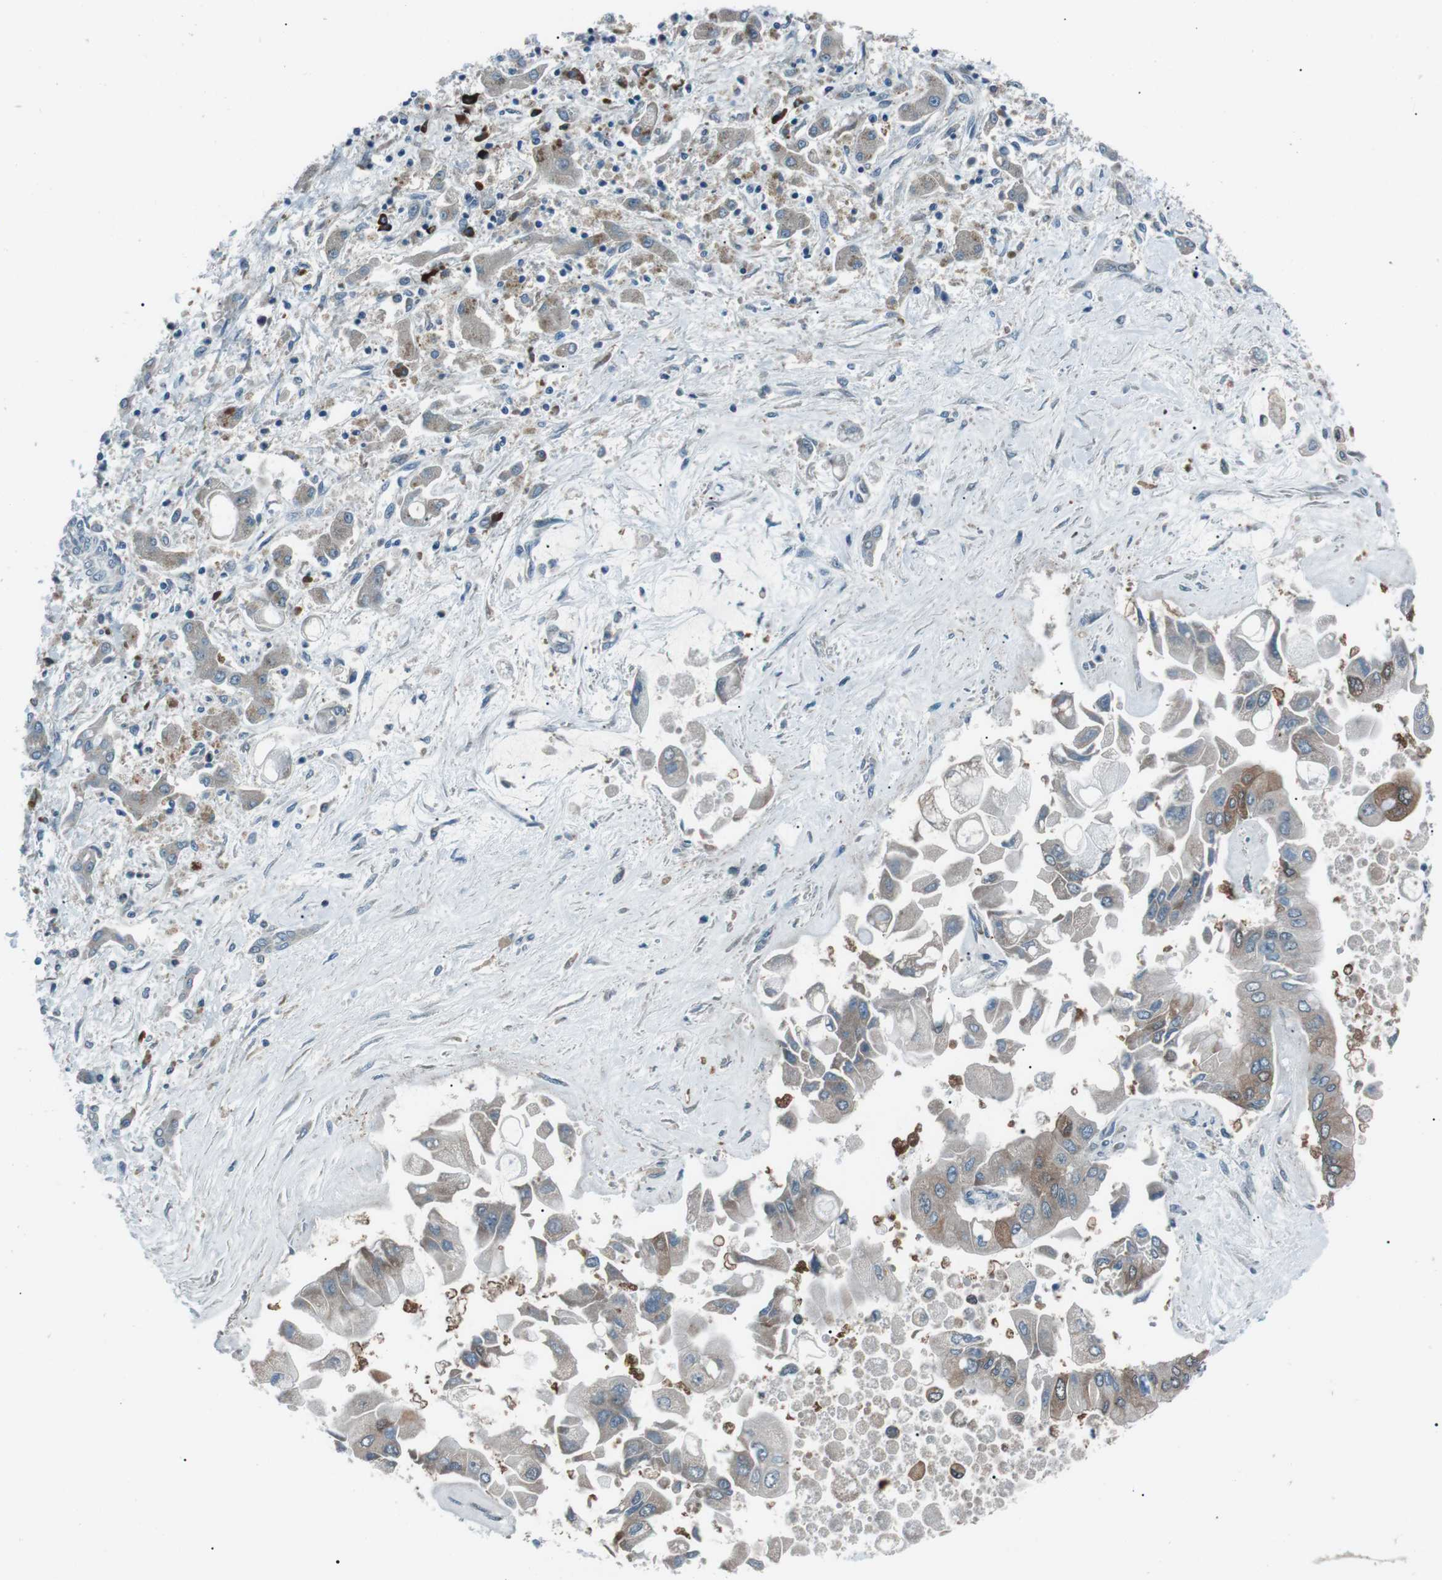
{"staining": {"intensity": "weak", "quantity": "<25%", "location": "cytoplasmic/membranous"}, "tissue": "liver cancer", "cell_type": "Tumor cells", "image_type": "cancer", "snomed": [{"axis": "morphology", "description": "Cholangiocarcinoma"}, {"axis": "topography", "description": "Liver"}], "caption": "Immunohistochemistry histopathology image of neoplastic tissue: cholangiocarcinoma (liver) stained with DAB (3,3'-diaminobenzidine) demonstrates no significant protein expression in tumor cells.", "gene": "LRIG2", "patient": {"sex": "male", "age": 50}}